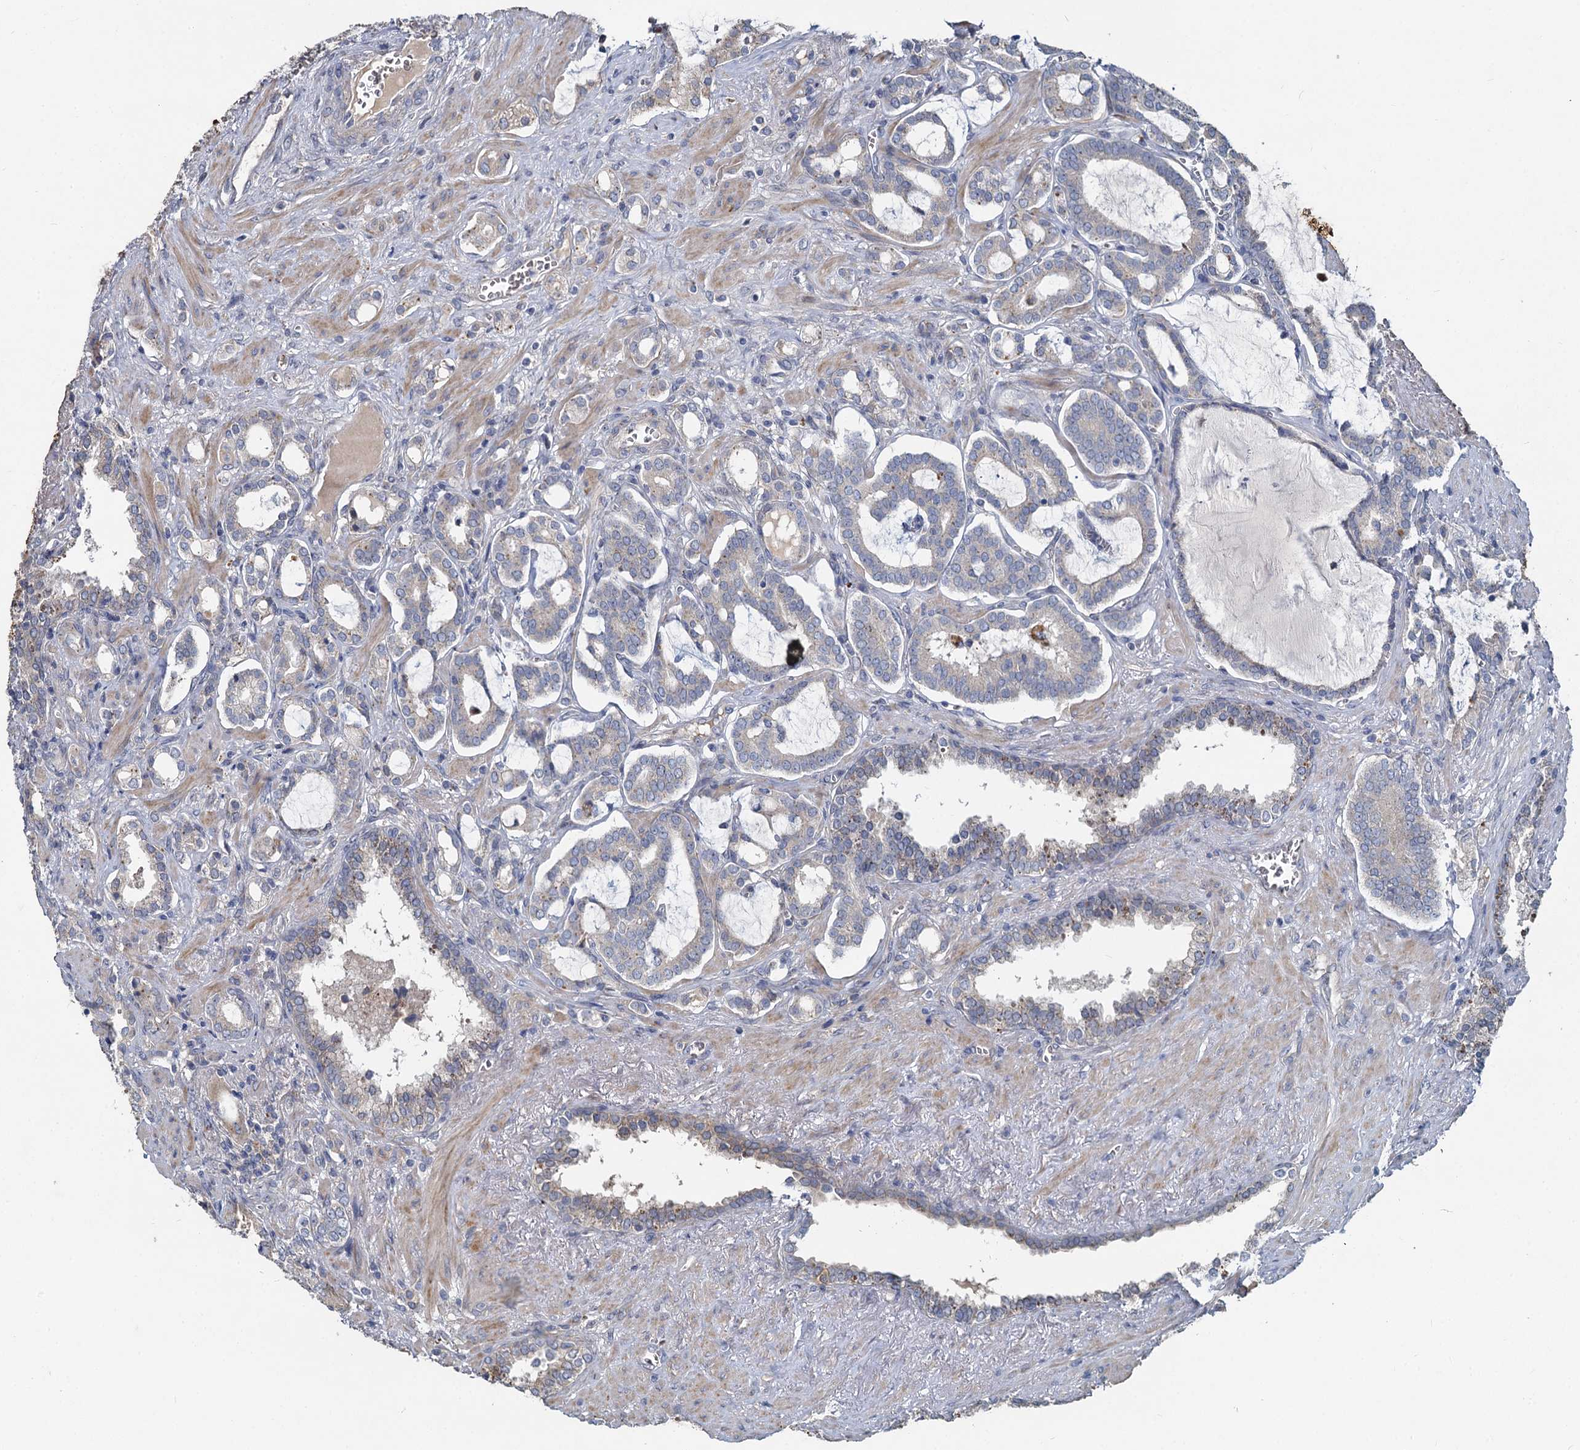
{"staining": {"intensity": "negative", "quantity": "none", "location": "none"}, "tissue": "prostate cancer", "cell_type": "Tumor cells", "image_type": "cancer", "snomed": [{"axis": "morphology", "description": "Adenocarcinoma, High grade"}, {"axis": "topography", "description": "Prostate and seminal vesicle, NOS"}], "caption": "DAB (3,3'-diaminobenzidine) immunohistochemical staining of human prostate cancer (high-grade adenocarcinoma) exhibits no significant positivity in tumor cells. (Stains: DAB (3,3'-diaminobenzidine) IHC with hematoxylin counter stain, Microscopy: brightfield microscopy at high magnification).", "gene": "TCTN2", "patient": {"sex": "male", "age": 67}}